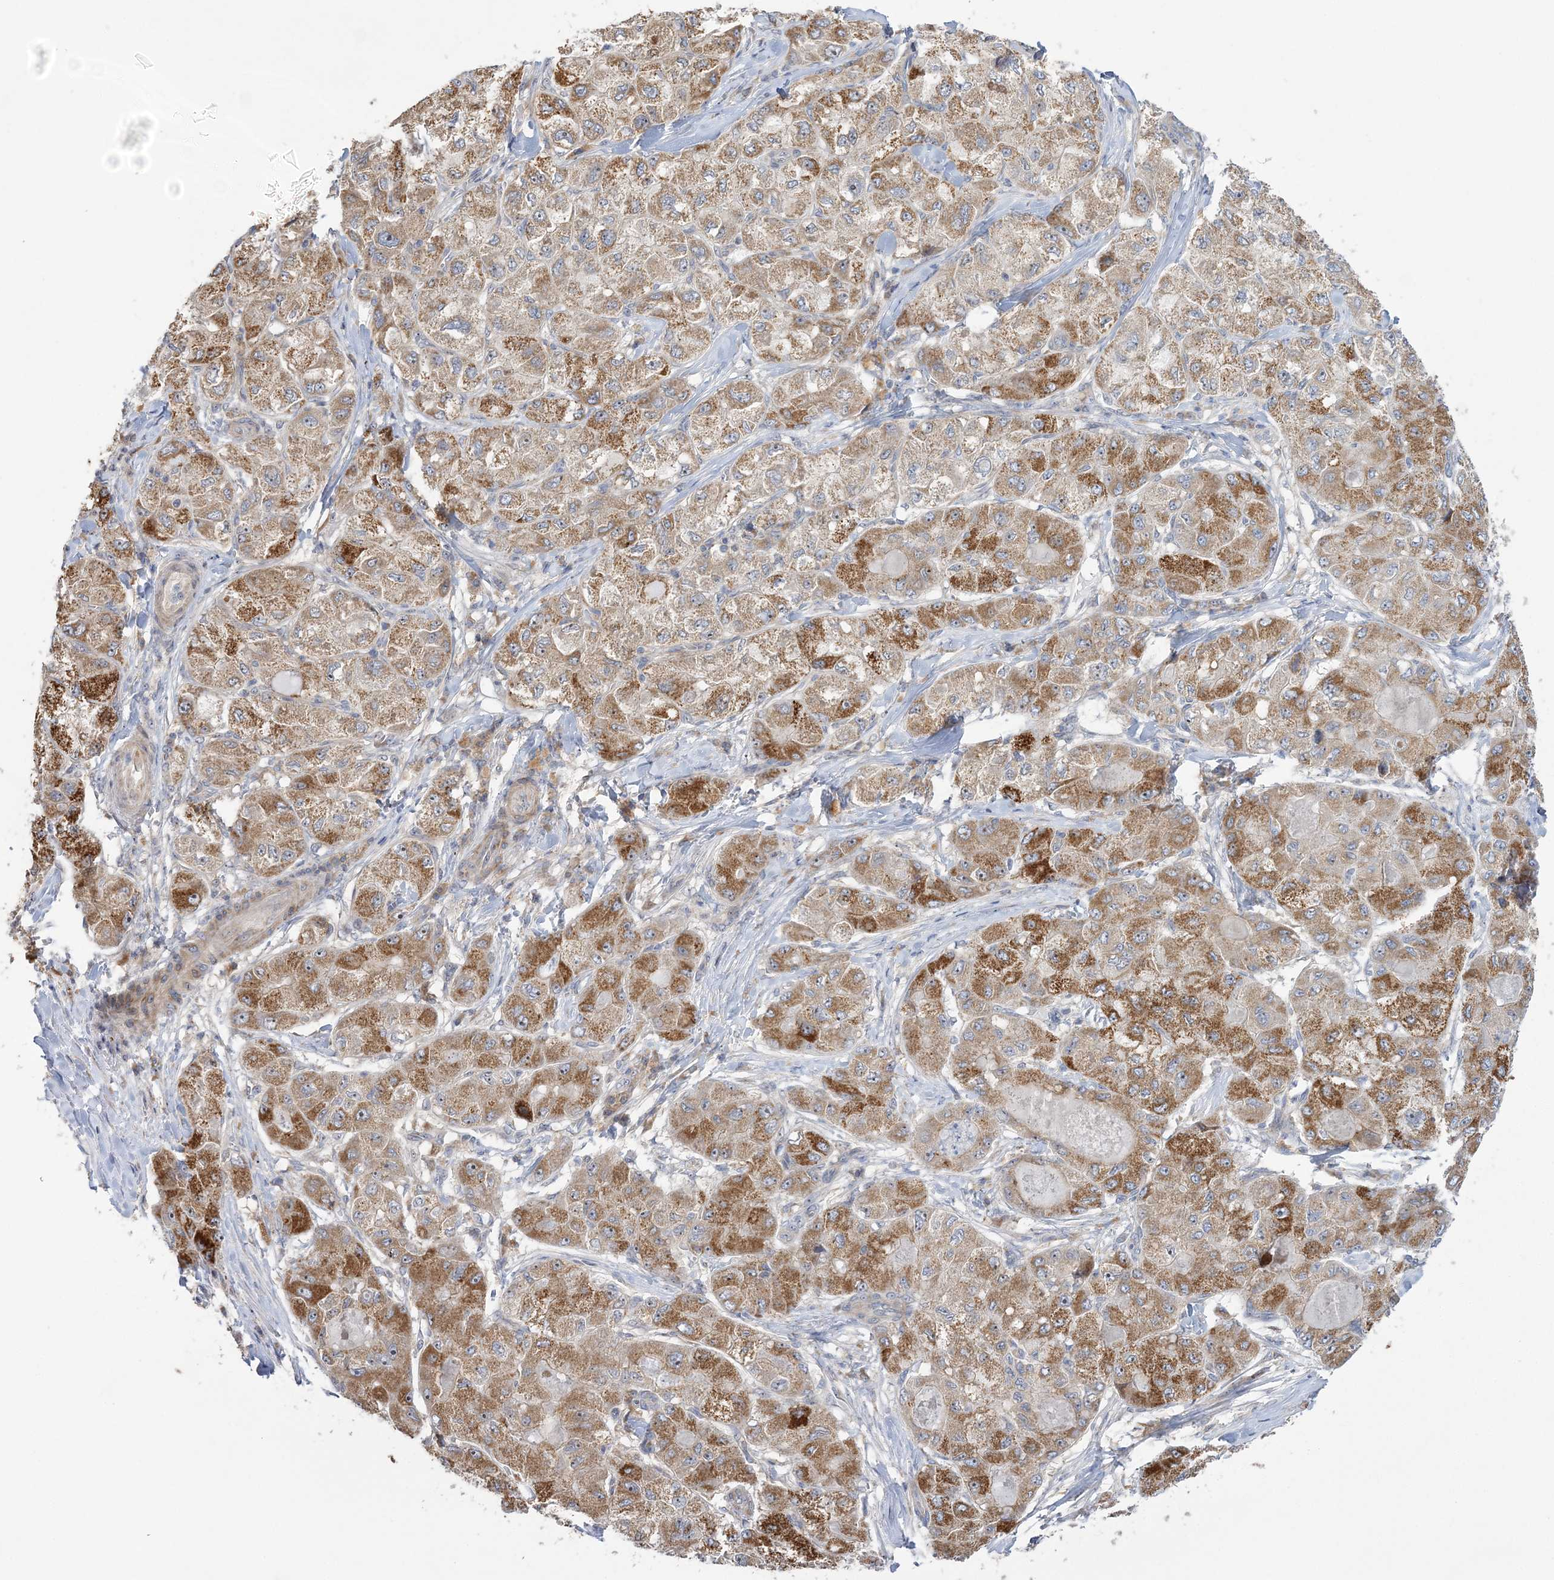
{"staining": {"intensity": "moderate", "quantity": ">75%", "location": "cytoplasmic/membranous"}, "tissue": "liver cancer", "cell_type": "Tumor cells", "image_type": "cancer", "snomed": [{"axis": "morphology", "description": "Carcinoma, Hepatocellular, NOS"}, {"axis": "topography", "description": "Liver"}], "caption": "Liver cancer stained for a protein reveals moderate cytoplasmic/membranous positivity in tumor cells.", "gene": "MMADHC", "patient": {"sex": "male", "age": 80}}